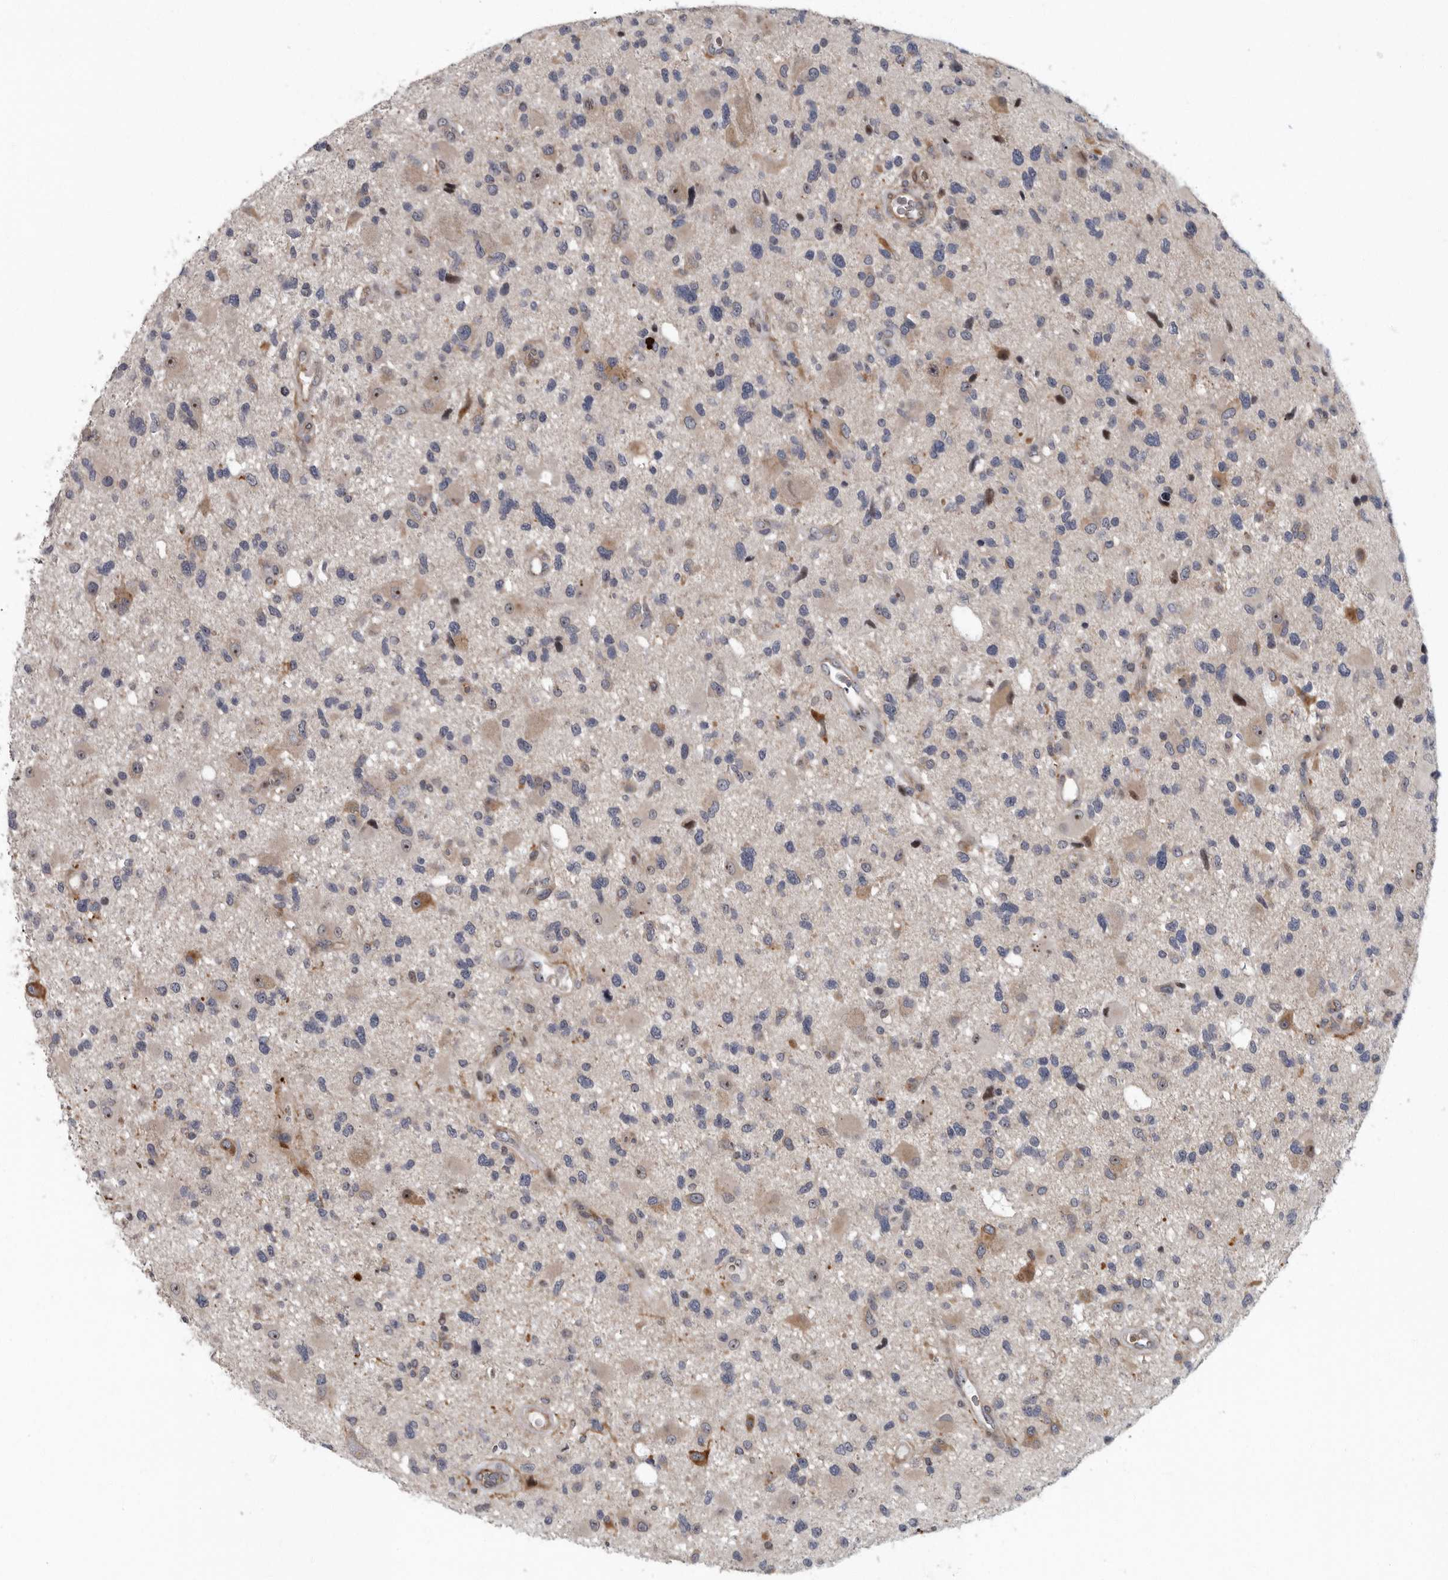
{"staining": {"intensity": "weak", "quantity": "25%-75%", "location": "cytoplasmic/membranous"}, "tissue": "glioma", "cell_type": "Tumor cells", "image_type": "cancer", "snomed": [{"axis": "morphology", "description": "Glioma, malignant, High grade"}, {"axis": "topography", "description": "Brain"}], "caption": "Malignant glioma (high-grade) stained with a brown dye displays weak cytoplasmic/membranous positive expression in about 25%-75% of tumor cells.", "gene": "PDCD11", "patient": {"sex": "male", "age": 33}}